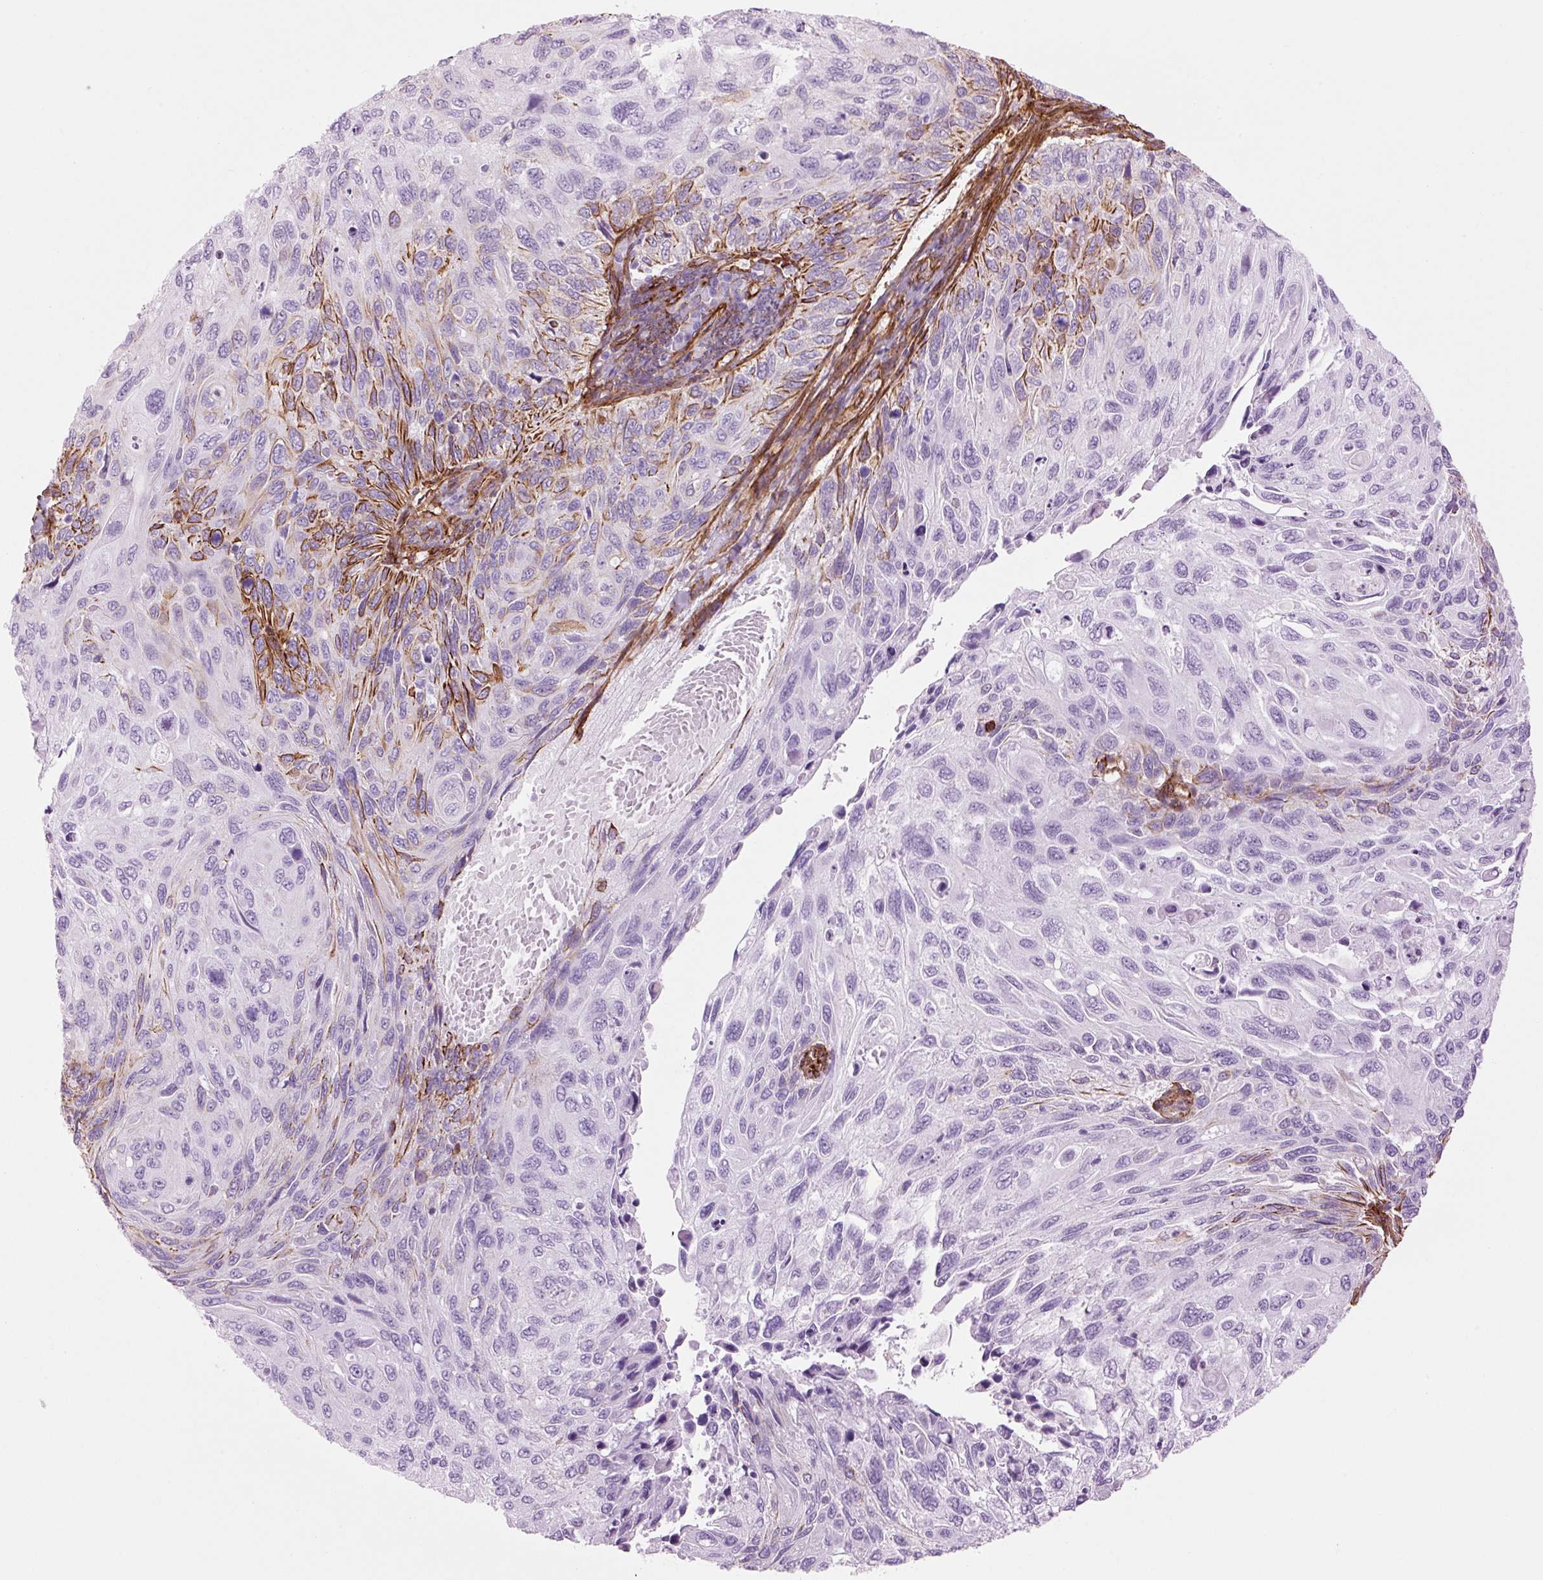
{"staining": {"intensity": "moderate", "quantity": "<25%", "location": "cytoplasmic/membranous"}, "tissue": "cervical cancer", "cell_type": "Tumor cells", "image_type": "cancer", "snomed": [{"axis": "morphology", "description": "Squamous cell carcinoma, NOS"}, {"axis": "topography", "description": "Cervix"}], "caption": "DAB (3,3'-diaminobenzidine) immunohistochemical staining of cervical squamous cell carcinoma shows moderate cytoplasmic/membranous protein positivity in approximately <25% of tumor cells. Immunohistochemistry stains the protein in brown and the nuclei are stained blue.", "gene": "CAV1", "patient": {"sex": "female", "age": 70}}